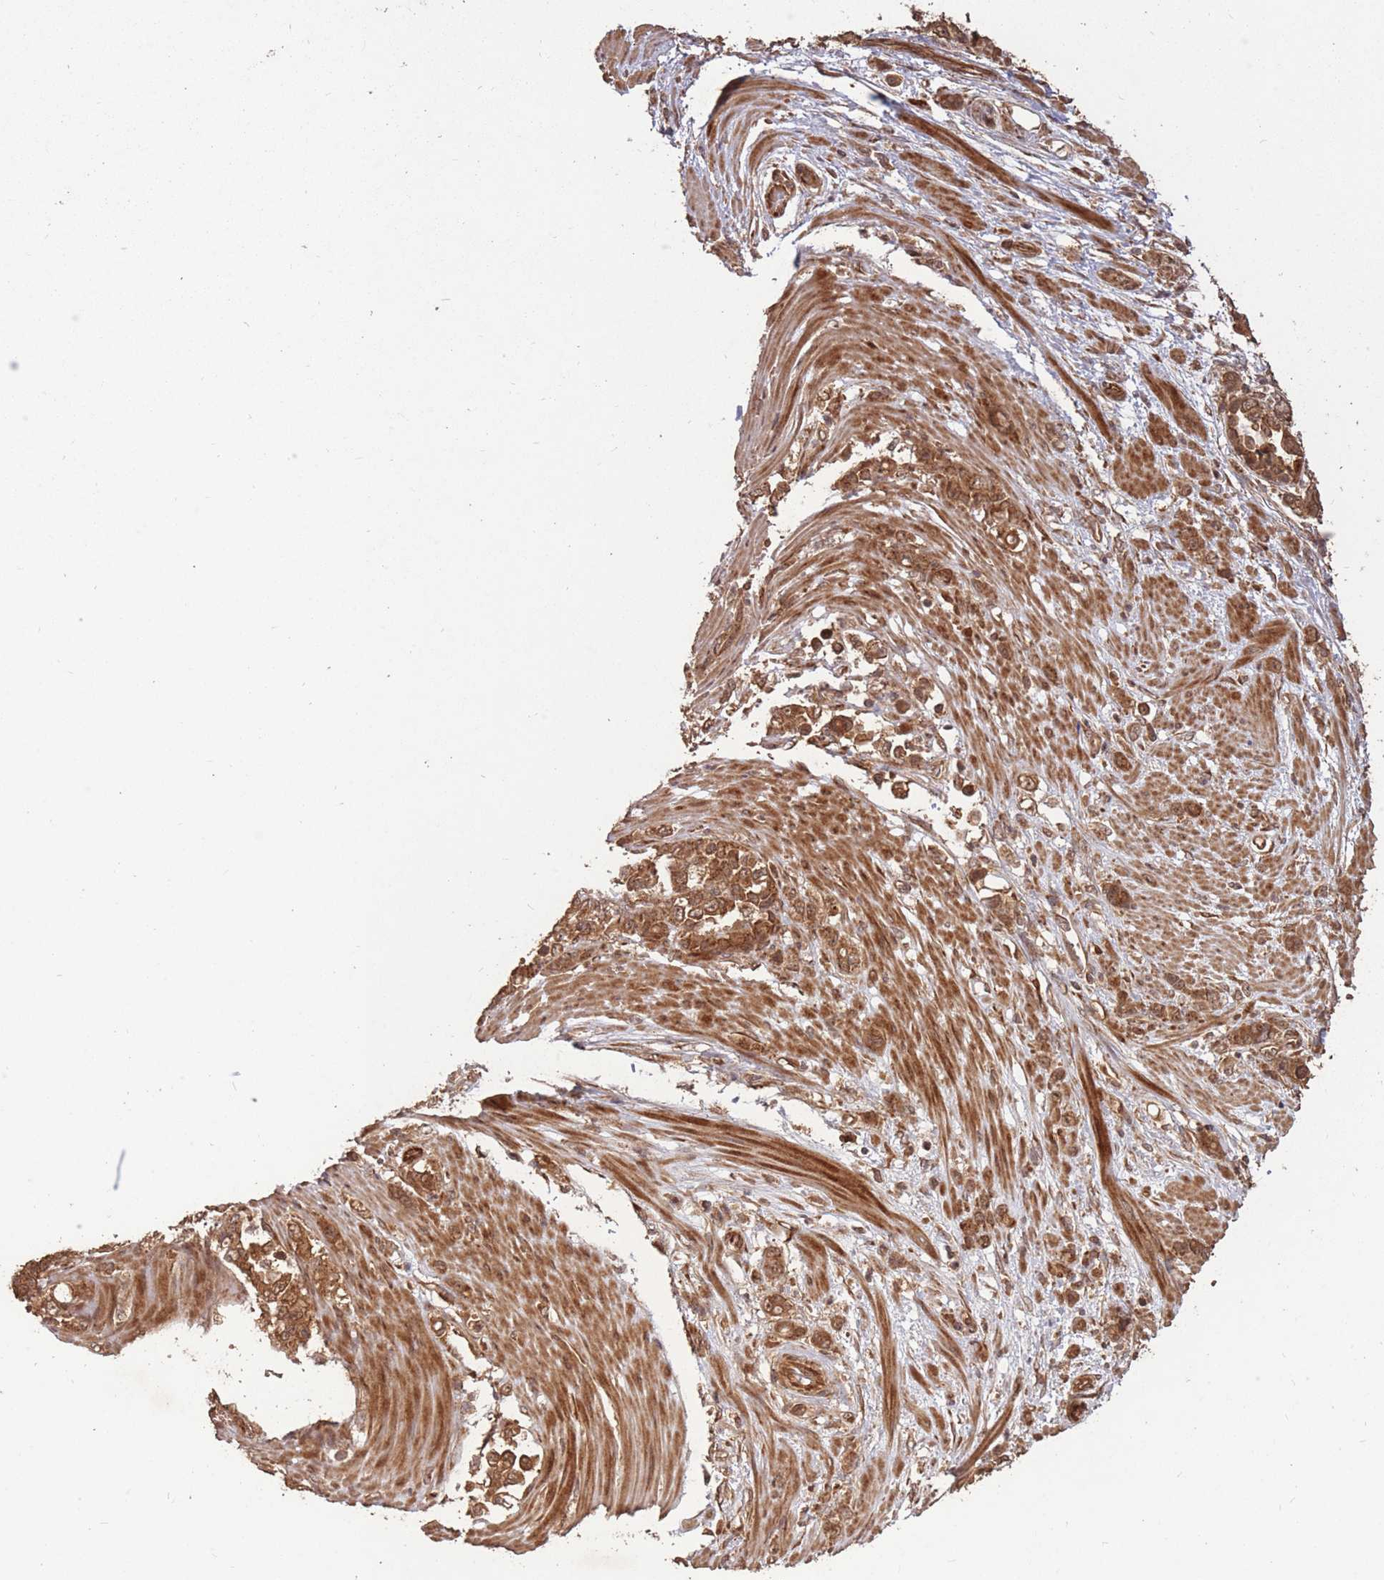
{"staining": {"intensity": "strong", "quantity": ">75%", "location": "cytoplasmic/membranous,nuclear"}, "tissue": "stomach cancer", "cell_type": "Tumor cells", "image_type": "cancer", "snomed": [{"axis": "morphology", "description": "Normal tissue, NOS"}, {"axis": "morphology", "description": "Adenocarcinoma, NOS"}, {"axis": "topography", "description": "Stomach"}], "caption": "Protein expression analysis of adenocarcinoma (stomach) demonstrates strong cytoplasmic/membranous and nuclear expression in approximately >75% of tumor cells. (IHC, brightfield microscopy, high magnification).", "gene": "ERBB3", "patient": {"sex": "female", "age": 79}}